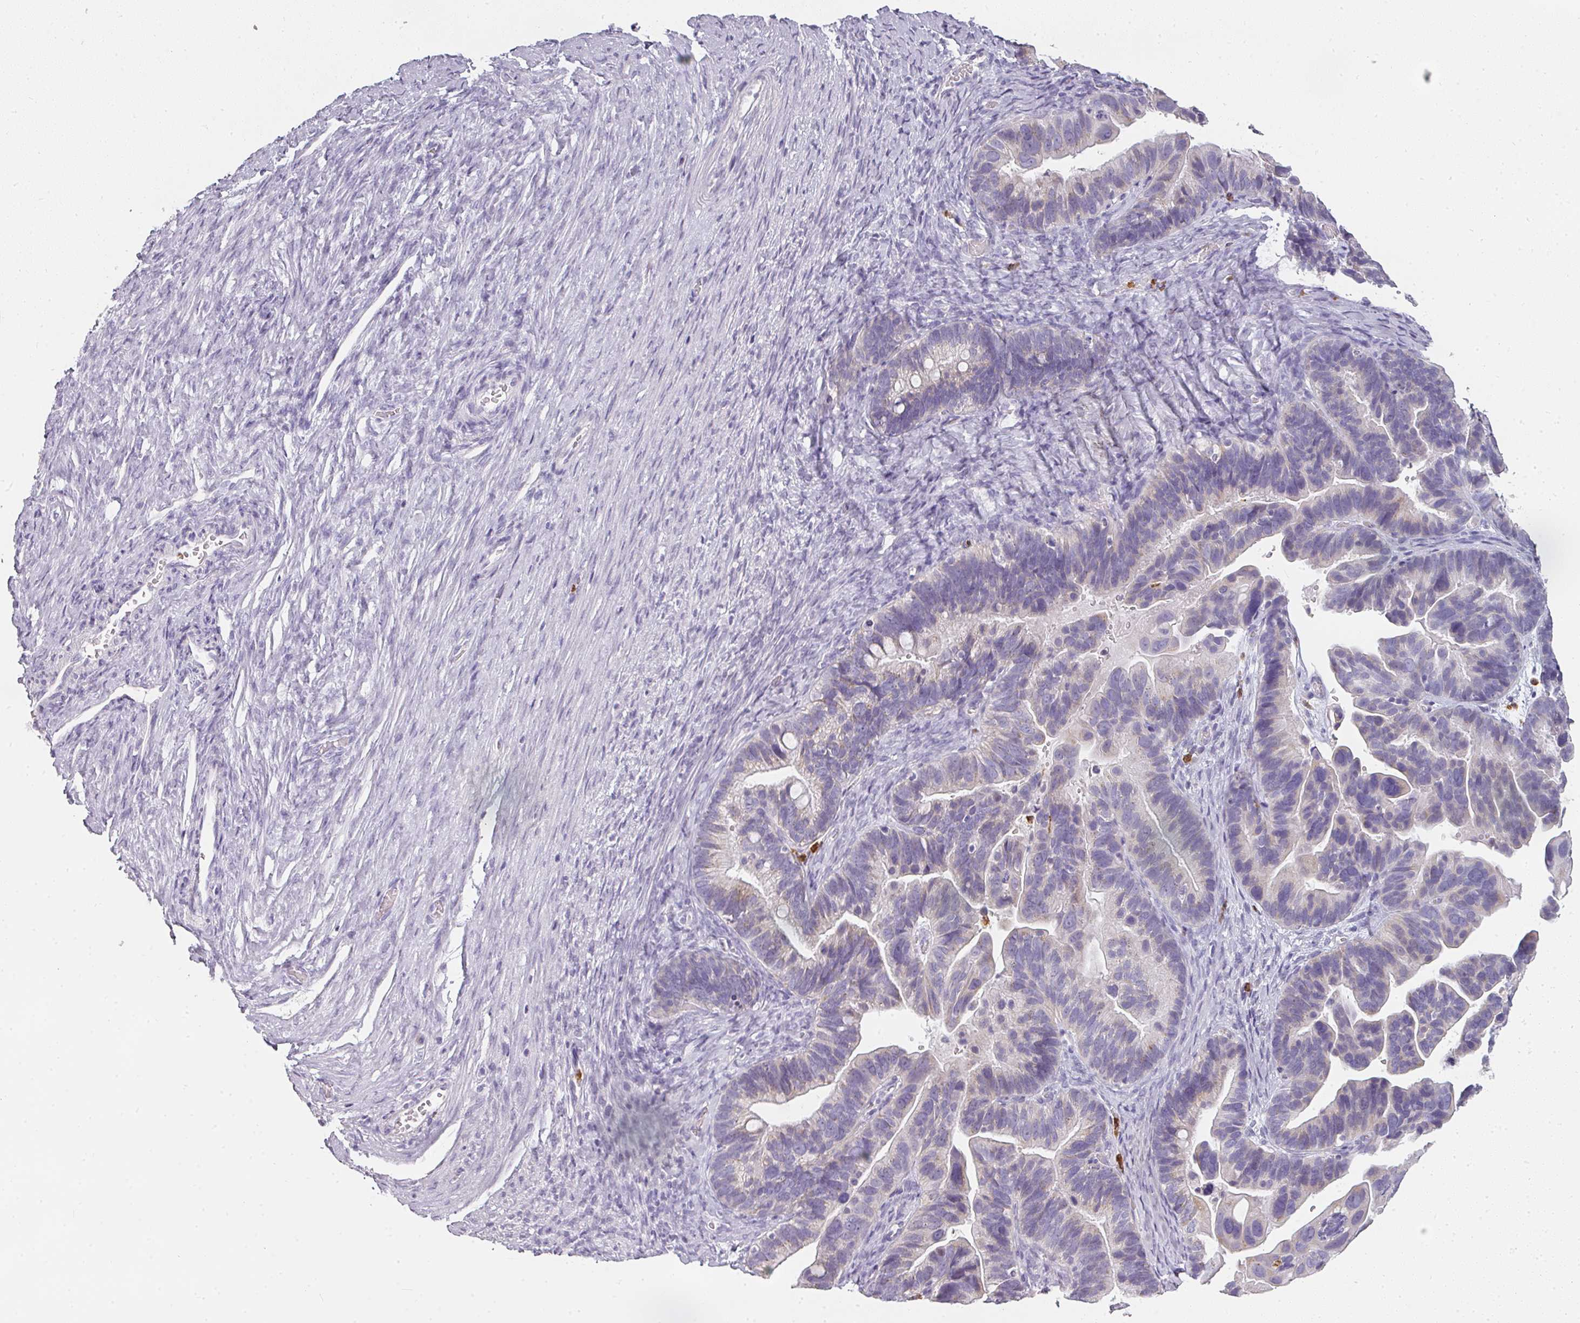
{"staining": {"intensity": "negative", "quantity": "none", "location": "none"}, "tissue": "ovarian cancer", "cell_type": "Tumor cells", "image_type": "cancer", "snomed": [{"axis": "morphology", "description": "Cystadenocarcinoma, serous, NOS"}, {"axis": "topography", "description": "Ovary"}], "caption": "Immunohistochemistry (IHC) photomicrograph of neoplastic tissue: human ovarian cancer (serous cystadenocarcinoma) stained with DAB (3,3'-diaminobenzidine) reveals no significant protein positivity in tumor cells.", "gene": "CAMP", "patient": {"sex": "female", "age": 56}}